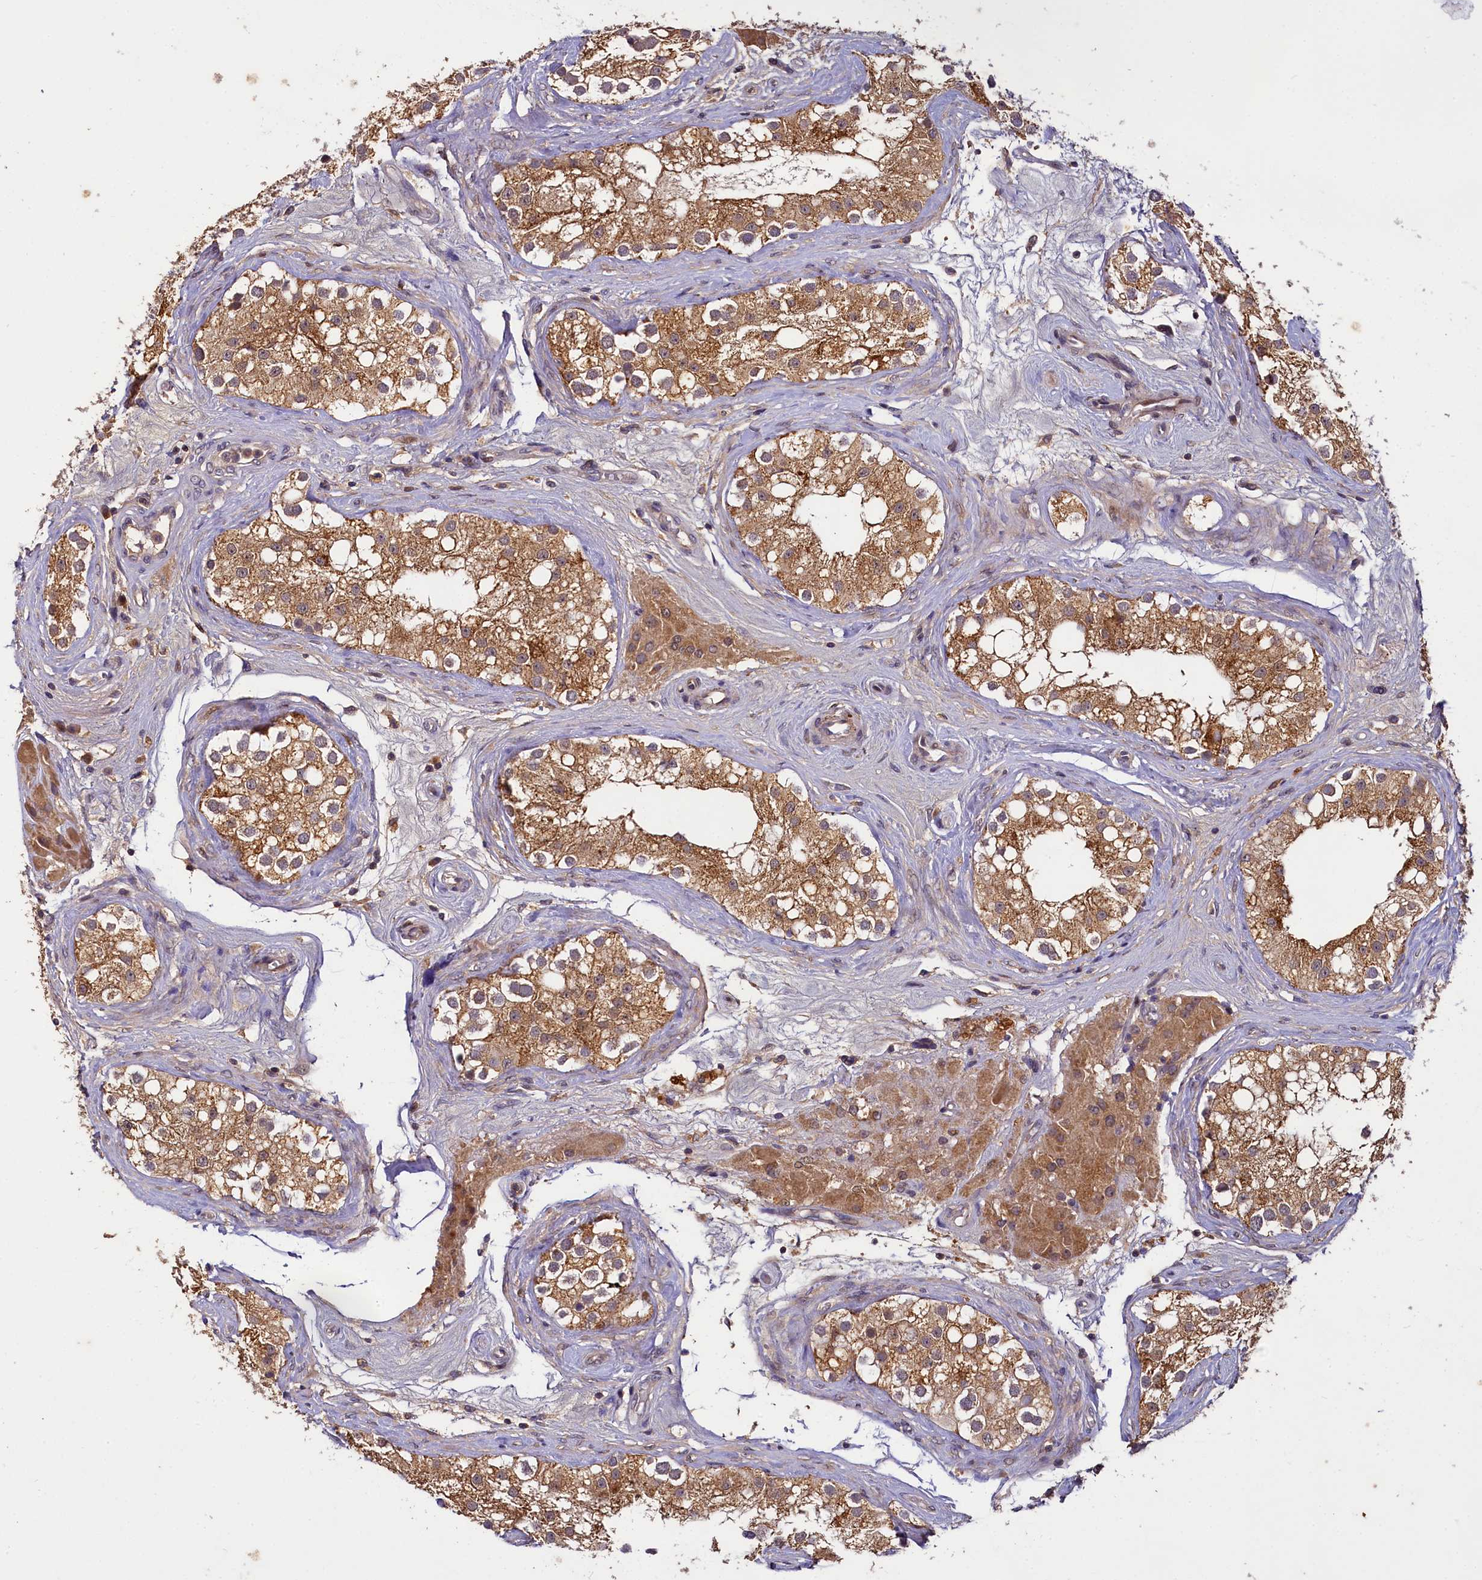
{"staining": {"intensity": "moderate", "quantity": ">75%", "location": "cytoplasmic/membranous"}, "tissue": "testis", "cell_type": "Cells in seminiferous ducts", "image_type": "normal", "snomed": [{"axis": "morphology", "description": "Normal tissue, NOS"}, {"axis": "topography", "description": "Testis"}], "caption": "Unremarkable testis reveals moderate cytoplasmic/membranous expression in about >75% of cells in seminiferous ducts, visualized by immunohistochemistry. (DAB = brown stain, brightfield microscopy at high magnification).", "gene": "TMEM39A", "patient": {"sex": "male", "age": 84}}